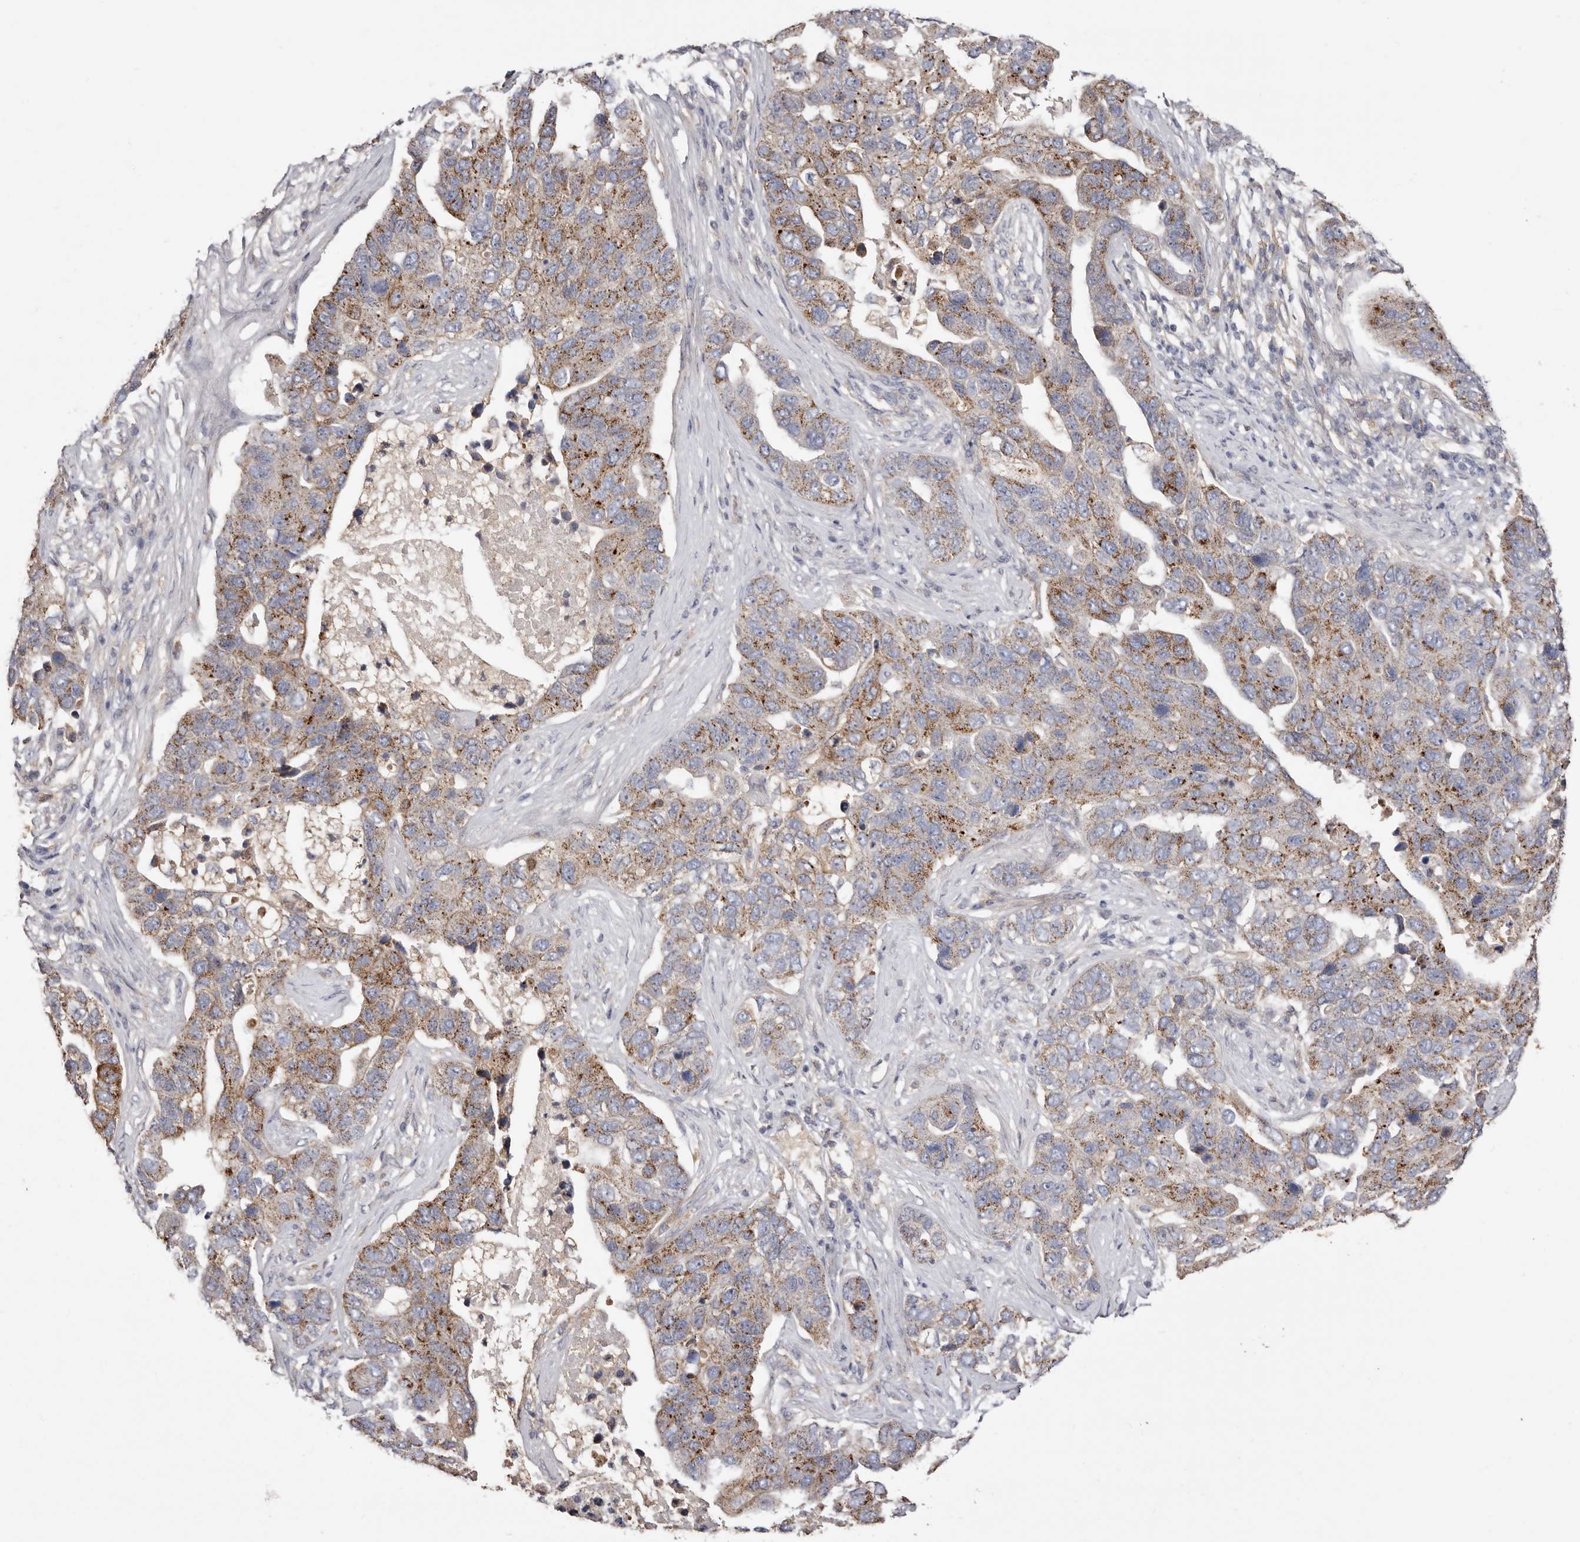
{"staining": {"intensity": "moderate", "quantity": ">75%", "location": "cytoplasmic/membranous"}, "tissue": "pancreatic cancer", "cell_type": "Tumor cells", "image_type": "cancer", "snomed": [{"axis": "morphology", "description": "Adenocarcinoma, NOS"}, {"axis": "topography", "description": "Pancreas"}], "caption": "Protein staining demonstrates moderate cytoplasmic/membranous positivity in approximately >75% of tumor cells in adenocarcinoma (pancreatic). (DAB IHC with brightfield microscopy, high magnification).", "gene": "LRRC25", "patient": {"sex": "female", "age": 61}}